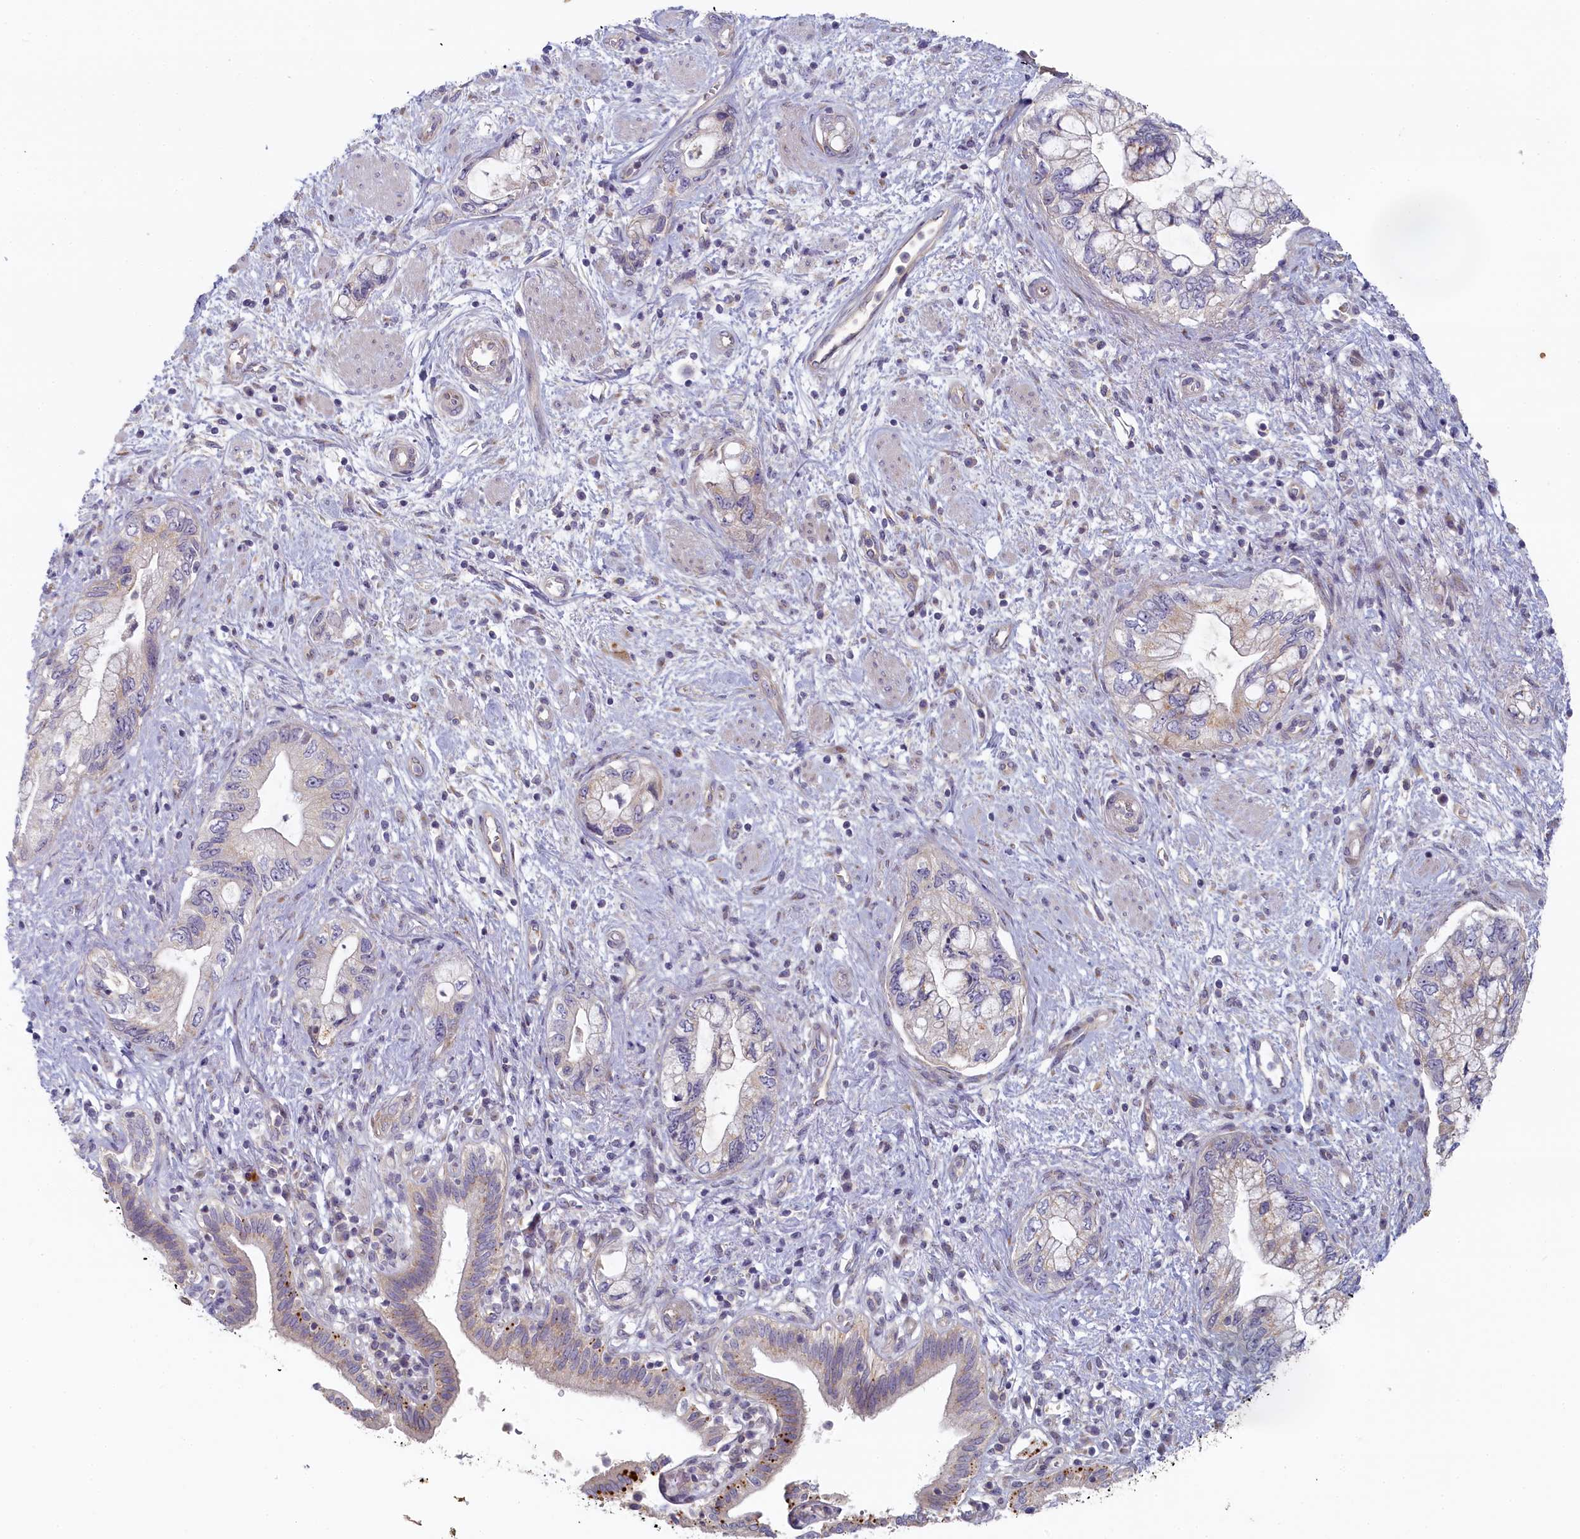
{"staining": {"intensity": "negative", "quantity": "none", "location": "none"}, "tissue": "pancreatic cancer", "cell_type": "Tumor cells", "image_type": "cancer", "snomed": [{"axis": "morphology", "description": "Adenocarcinoma, NOS"}, {"axis": "topography", "description": "Pancreas"}], "caption": "DAB immunohistochemical staining of pancreatic cancer shows no significant staining in tumor cells. (Immunohistochemistry (ihc), brightfield microscopy, high magnification).", "gene": "STX16", "patient": {"sex": "female", "age": 73}}